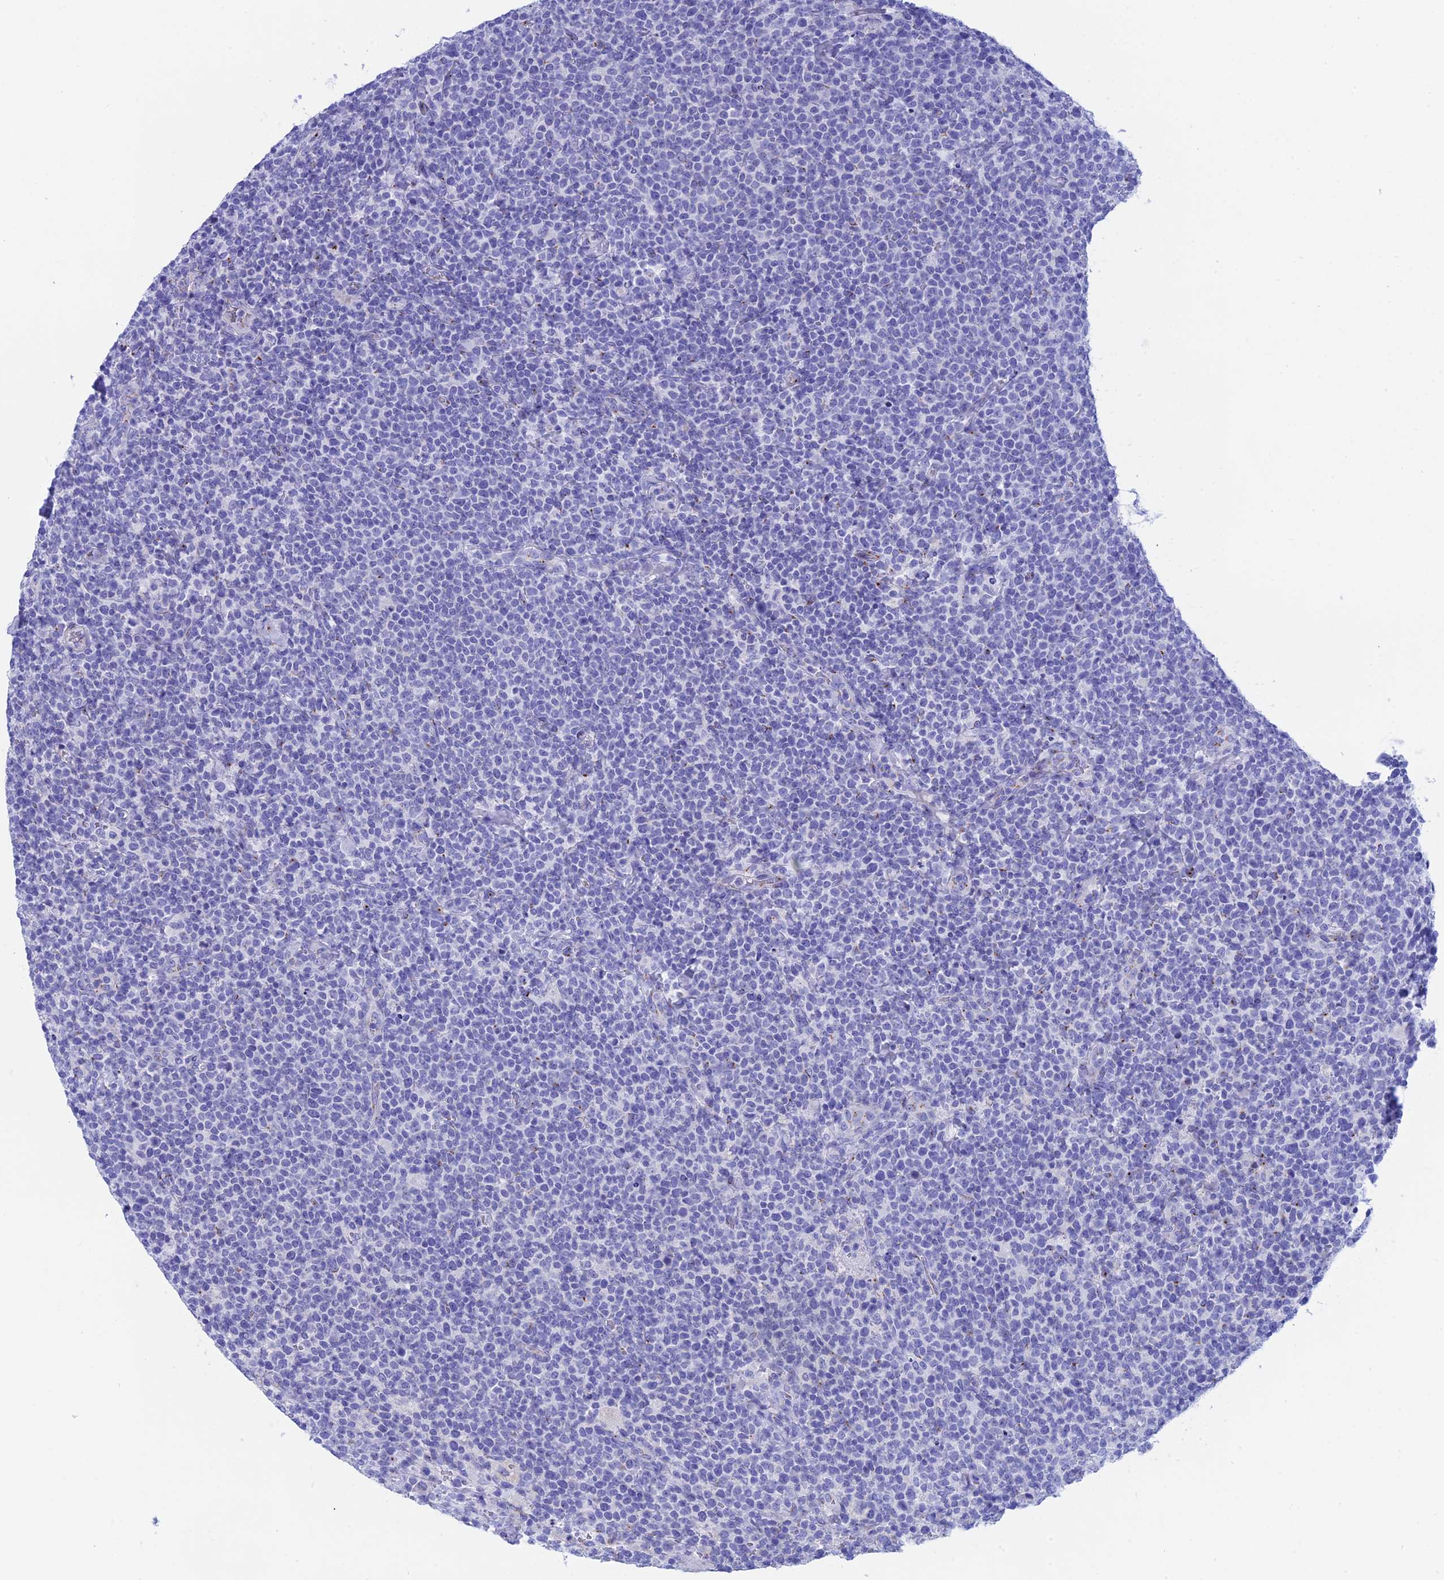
{"staining": {"intensity": "negative", "quantity": "none", "location": "none"}, "tissue": "lymphoma", "cell_type": "Tumor cells", "image_type": "cancer", "snomed": [{"axis": "morphology", "description": "Malignant lymphoma, non-Hodgkin's type, High grade"}, {"axis": "topography", "description": "Lymph node"}], "caption": "Tumor cells show no significant positivity in malignant lymphoma, non-Hodgkin's type (high-grade).", "gene": "ERICH4", "patient": {"sex": "male", "age": 61}}